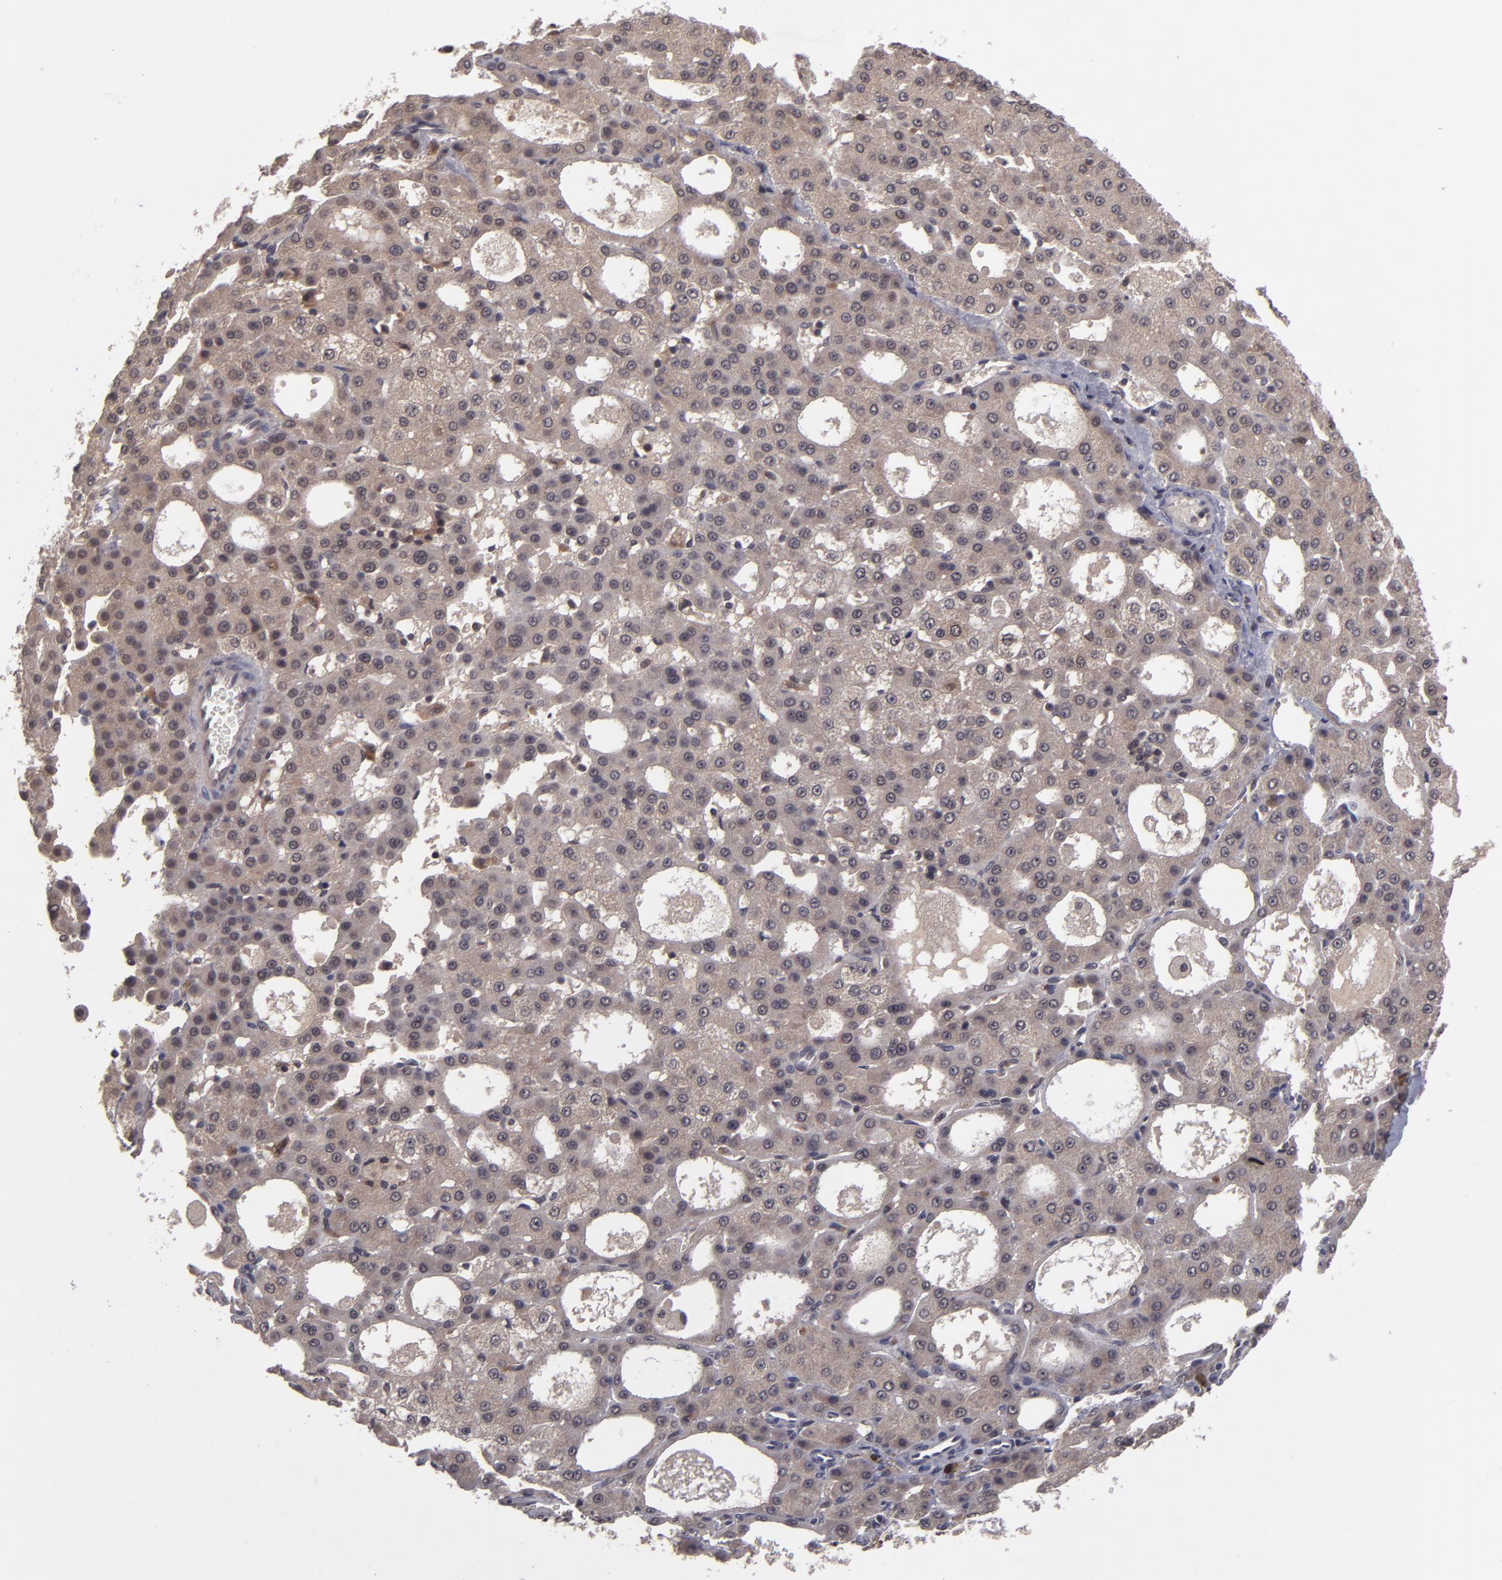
{"staining": {"intensity": "moderate", "quantity": ">75%", "location": "cytoplasmic/membranous"}, "tissue": "liver cancer", "cell_type": "Tumor cells", "image_type": "cancer", "snomed": [{"axis": "morphology", "description": "Carcinoma, Hepatocellular, NOS"}, {"axis": "topography", "description": "Liver"}], "caption": "Liver cancer (hepatocellular carcinoma) stained for a protein exhibits moderate cytoplasmic/membranous positivity in tumor cells.", "gene": "TYMS", "patient": {"sex": "male", "age": 47}}